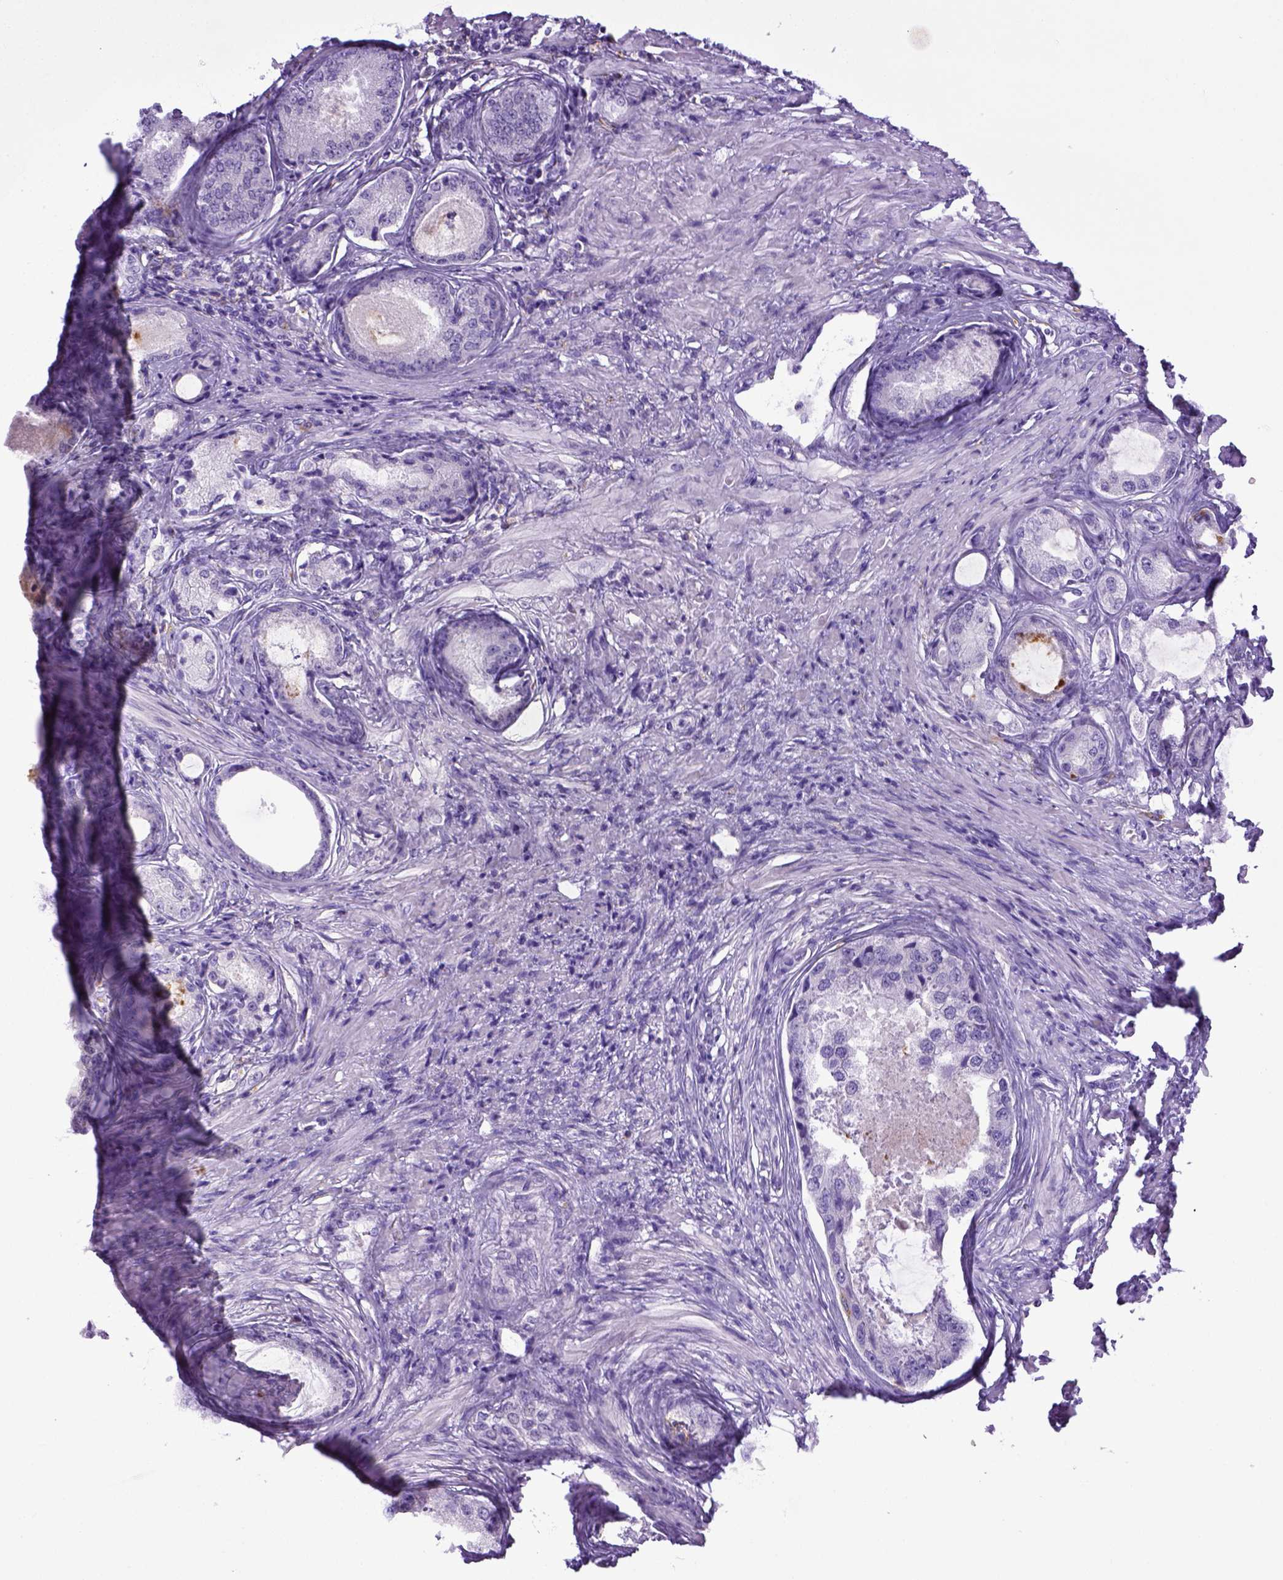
{"staining": {"intensity": "negative", "quantity": "none", "location": "none"}, "tissue": "prostate cancer", "cell_type": "Tumor cells", "image_type": "cancer", "snomed": [{"axis": "morphology", "description": "Adenocarcinoma, Low grade"}, {"axis": "topography", "description": "Prostate"}], "caption": "An IHC image of prostate low-grade adenocarcinoma is shown. There is no staining in tumor cells of prostate low-grade adenocarcinoma. (Stains: DAB immunohistochemistry (IHC) with hematoxylin counter stain, Microscopy: brightfield microscopy at high magnification).", "gene": "CD68", "patient": {"sex": "male", "age": 68}}